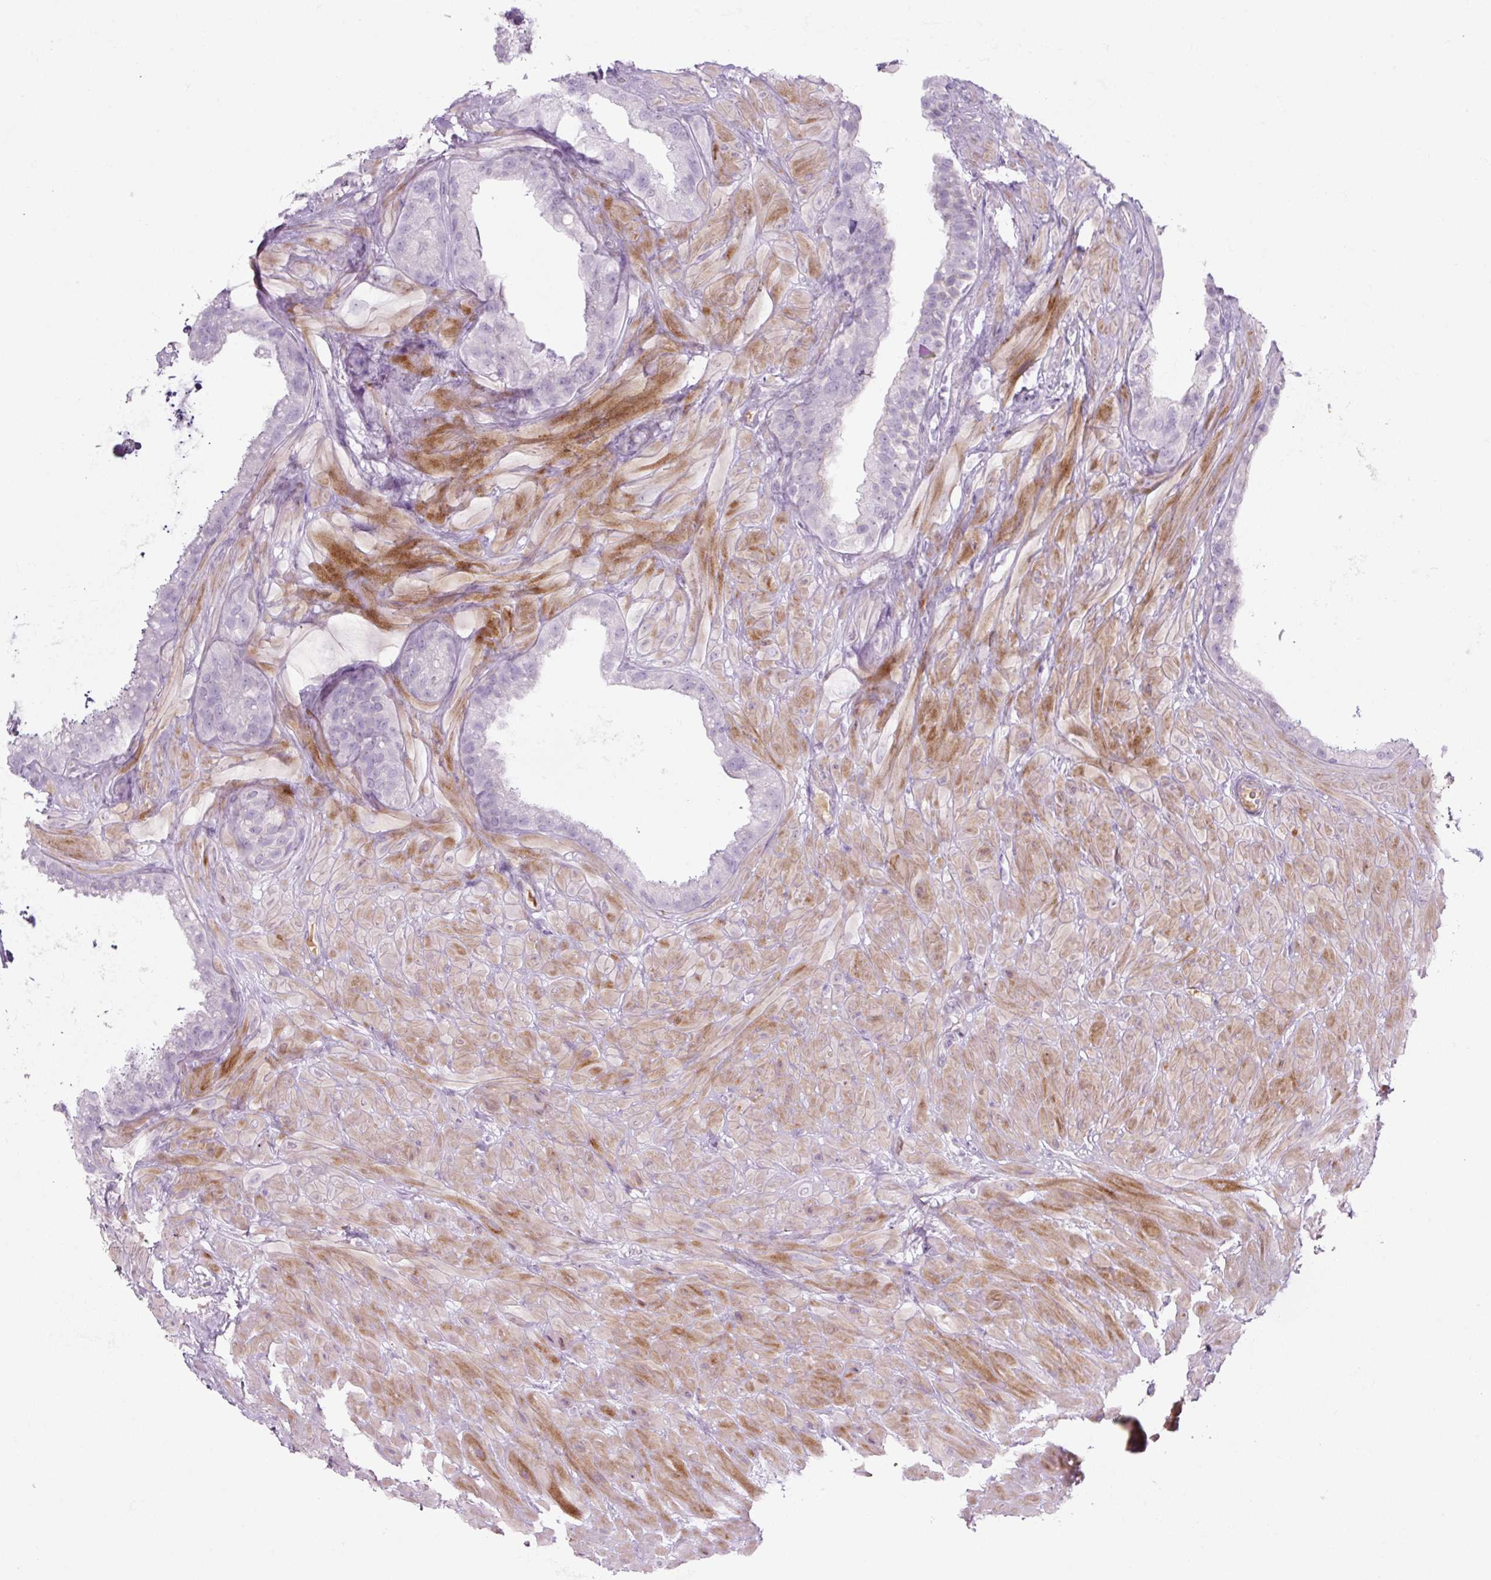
{"staining": {"intensity": "negative", "quantity": "none", "location": "none"}, "tissue": "seminal vesicle", "cell_type": "Glandular cells", "image_type": "normal", "snomed": [{"axis": "morphology", "description": "Normal tissue, NOS"}, {"axis": "topography", "description": "Seminal veicle"}, {"axis": "topography", "description": "Peripheral nerve tissue"}], "caption": "Protein analysis of normal seminal vesicle exhibits no significant expression in glandular cells.", "gene": "PRM1", "patient": {"sex": "male", "age": 76}}